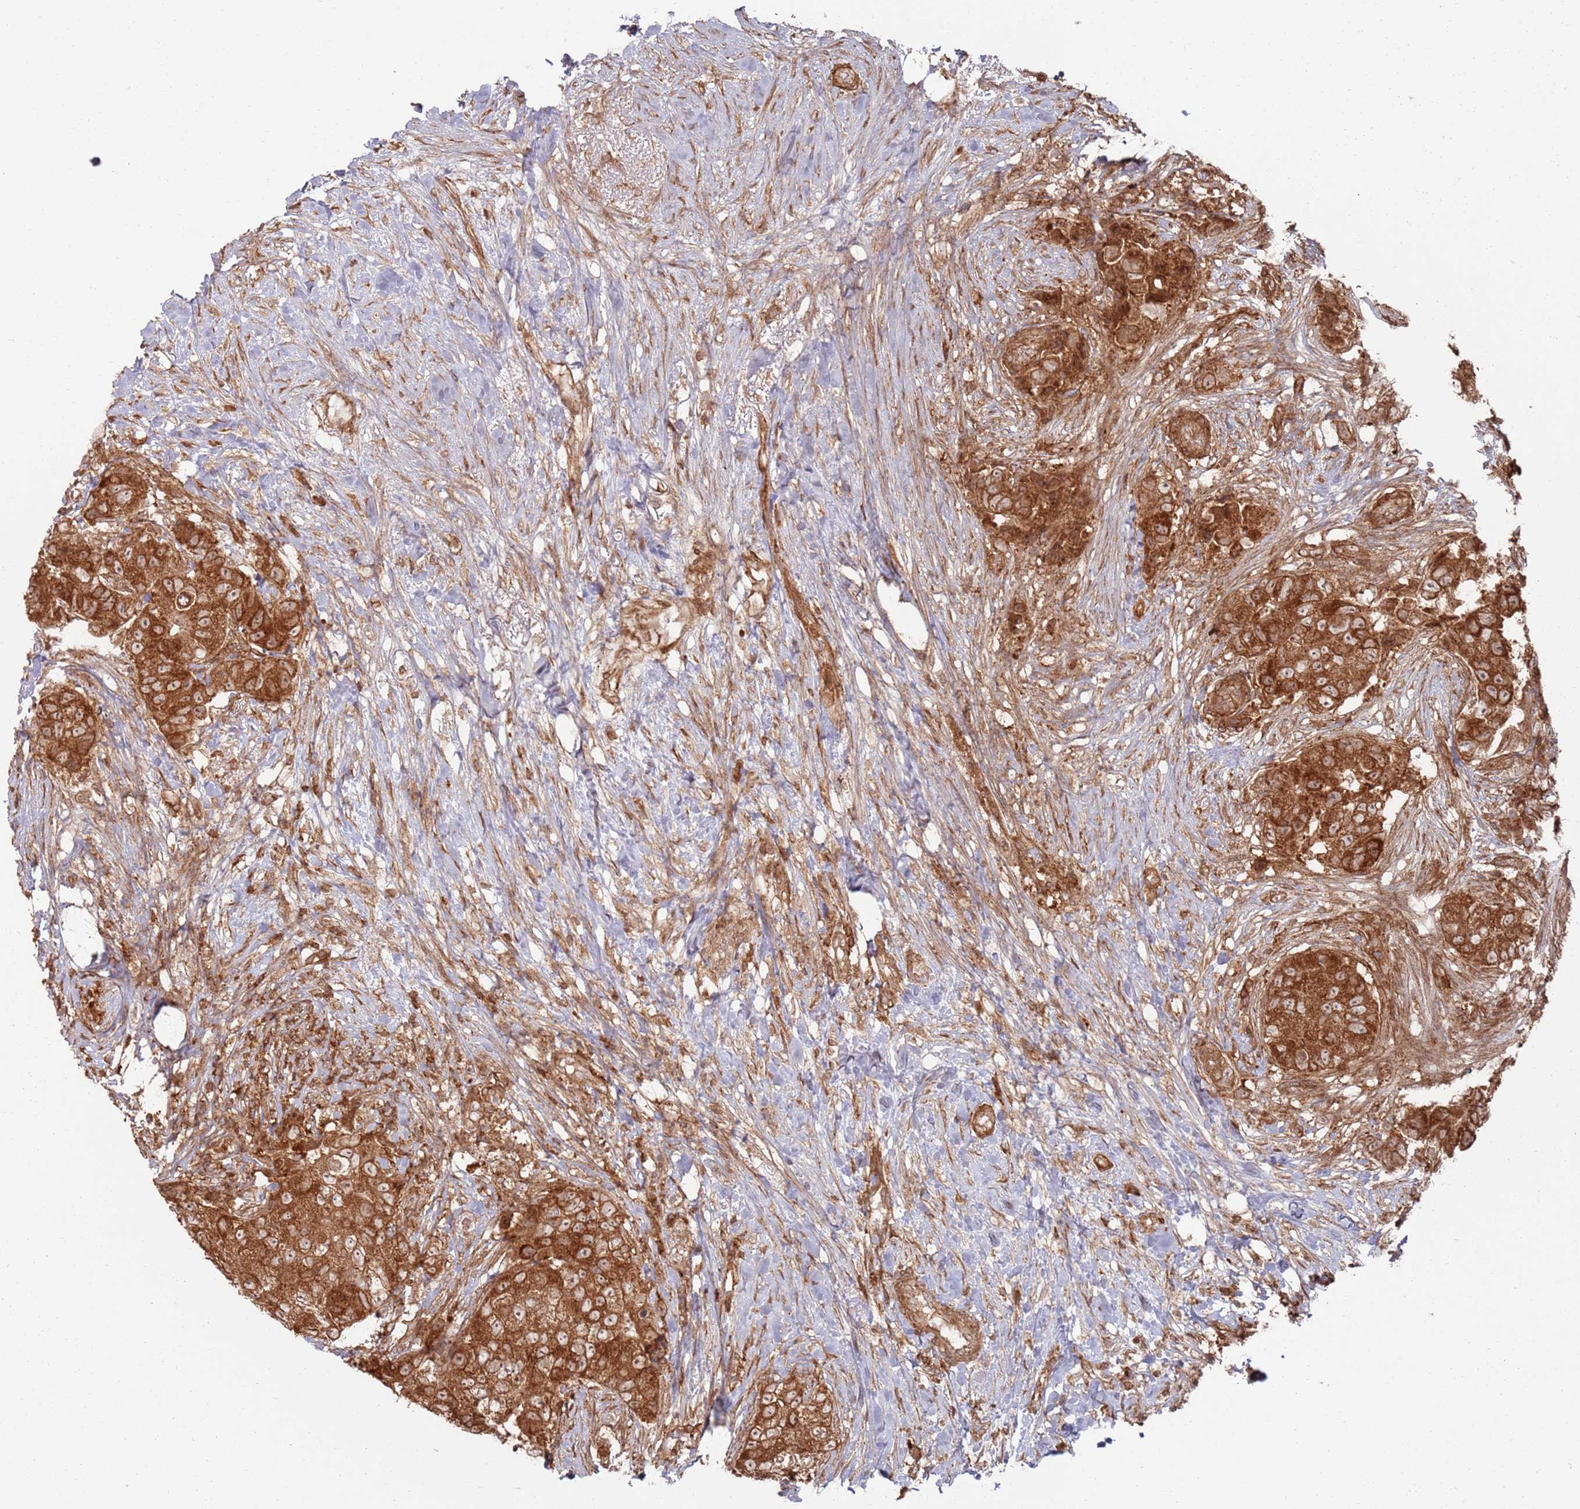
{"staining": {"intensity": "strong", "quantity": ">75%", "location": "cytoplasmic/membranous"}, "tissue": "breast cancer", "cell_type": "Tumor cells", "image_type": "cancer", "snomed": [{"axis": "morphology", "description": "Normal tissue, NOS"}, {"axis": "morphology", "description": "Duct carcinoma"}, {"axis": "topography", "description": "Breast"}], "caption": "DAB (3,3'-diaminobenzidine) immunohistochemical staining of human breast intraductal carcinoma reveals strong cytoplasmic/membranous protein expression in about >75% of tumor cells. Nuclei are stained in blue.", "gene": "PIH1D1", "patient": {"sex": "female", "age": 62}}